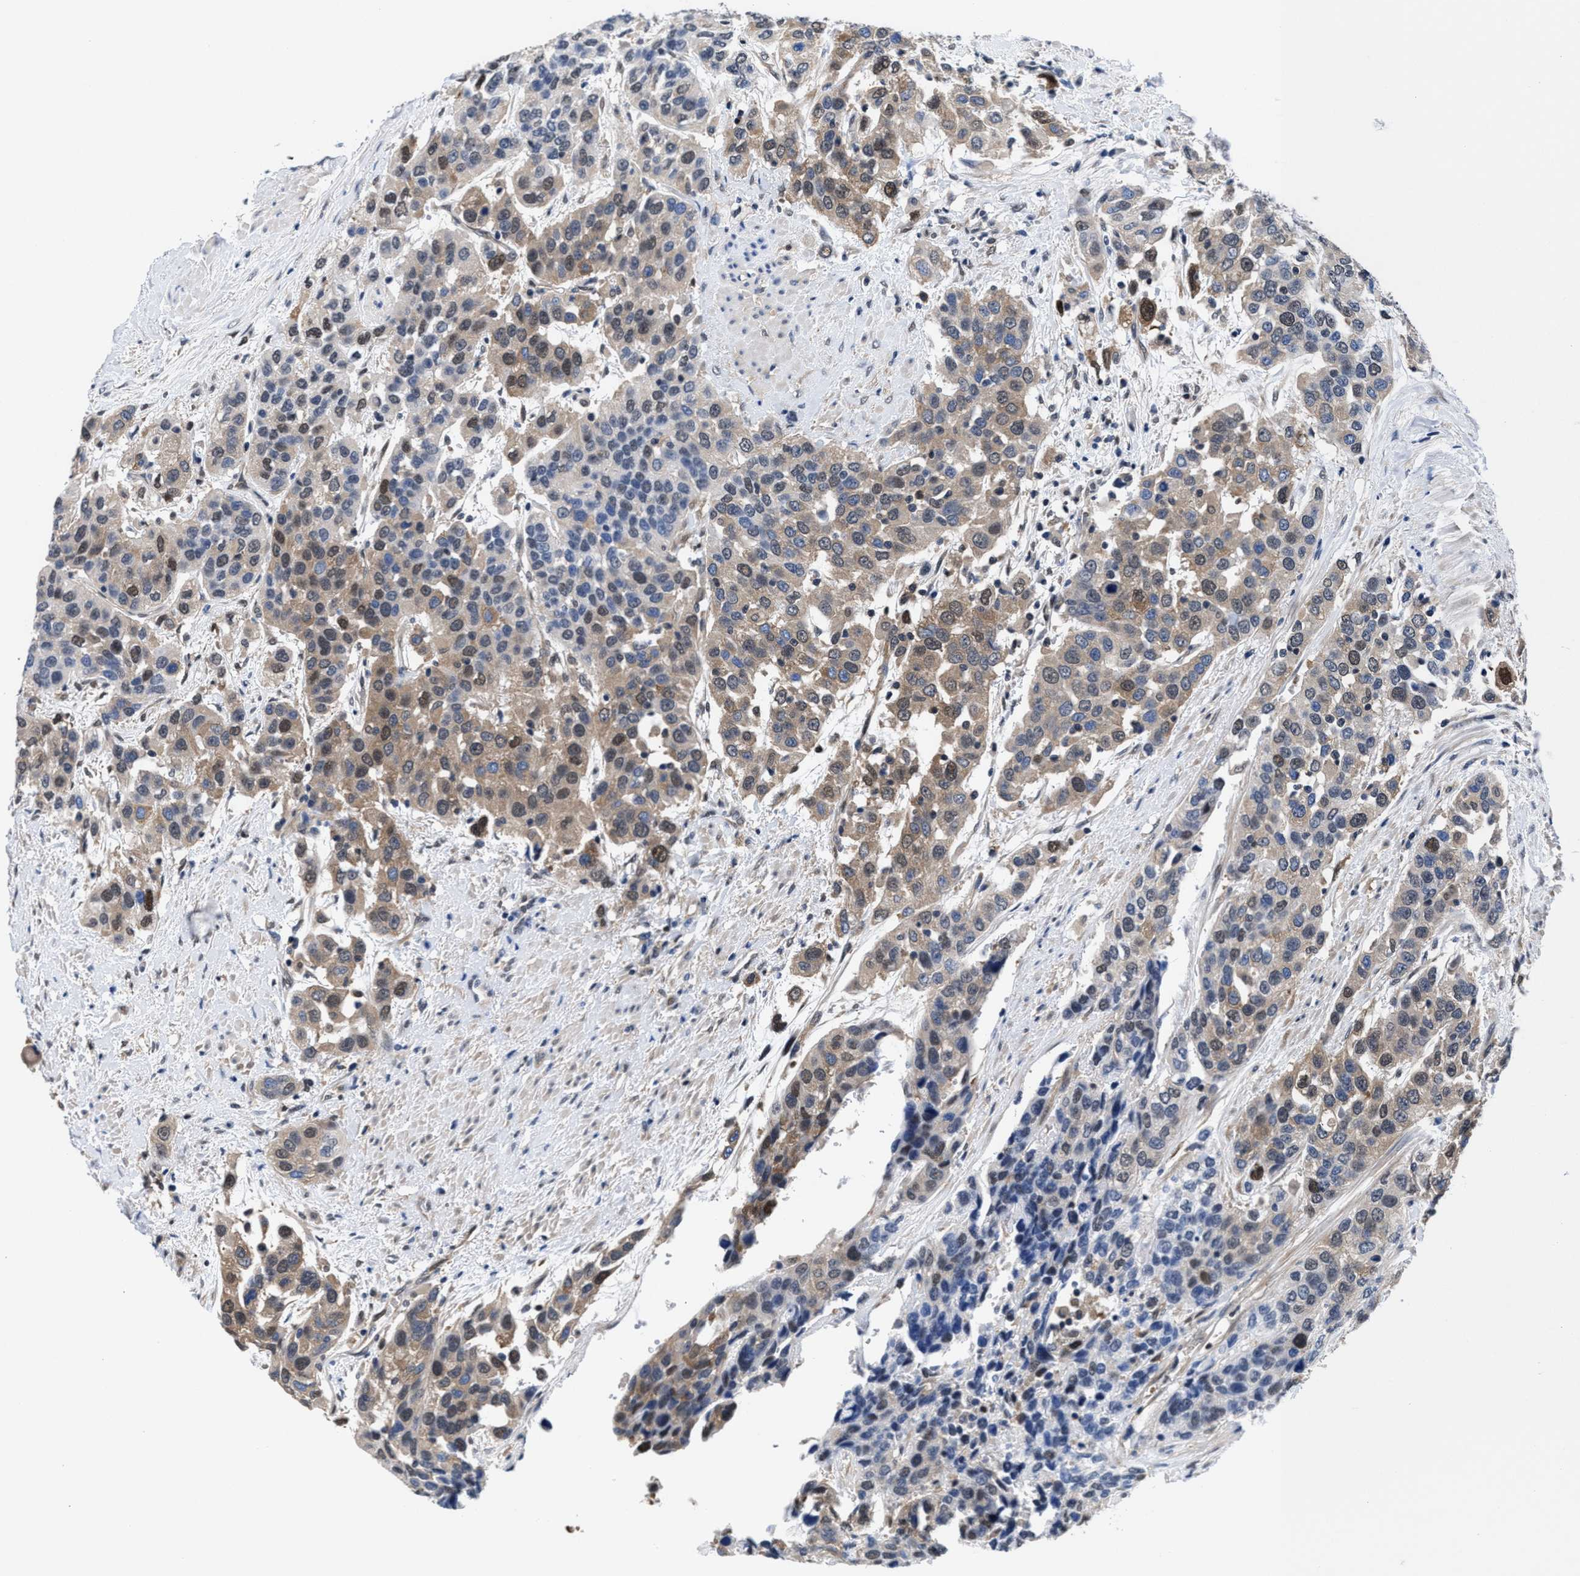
{"staining": {"intensity": "weak", "quantity": "25%-75%", "location": "cytoplasmic/membranous,nuclear"}, "tissue": "urothelial cancer", "cell_type": "Tumor cells", "image_type": "cancer", "snomed": [{"axis": "morphology", "description": "Urothelial carcinoma, High grade"}, {"axis": "topography", "description": "Urinary bladder"}], "caption": "Weak cytoplasmic/membranous and nuclear protein staining is identified in about 25%-75% of tumor cells in urothelial cancer. (DAB (3,3'-diaminobenzidine) = brown stain, brightfield microscopy at high magnification).", "gene": "ACLY", "patient": {"sex": "female", "age": 80}}